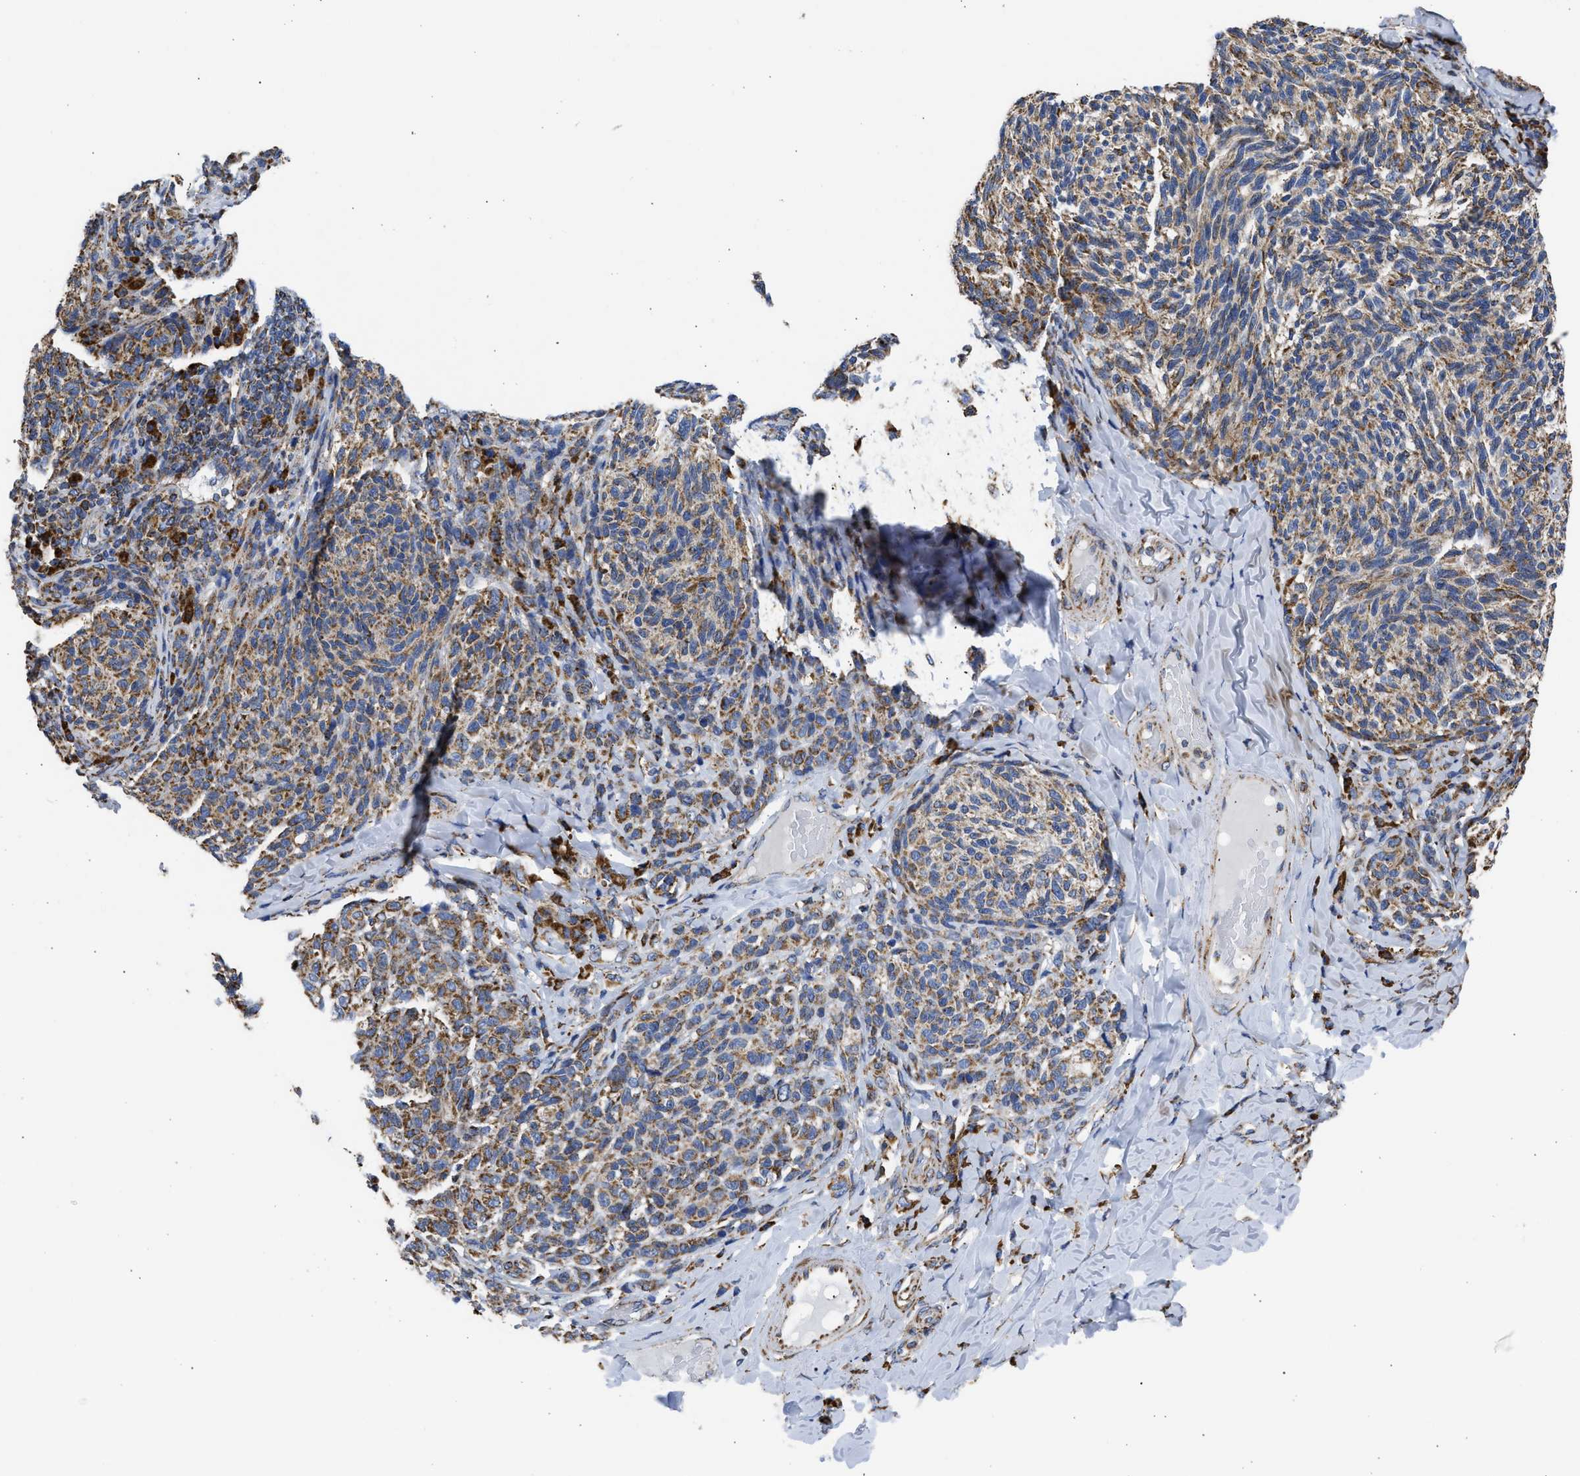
{"staining": {"intensity": "moderate", "quantity": ">75%", "location": "cytoplasmic/membranous"}, "tissue": "melanoma", "cell_type": "Tumor cells", "image_type": "cancer", "snomed": [{"axis": "morphology", "description": "Malignant melanoma, NOS"}, {"axis": "topography", "description": "Skin"}], "caption": "Protein analysis of melanoma tissue exhibits moderate cytoplasmic/membranous positivity in approximately >75% of tumor cells. (brown staining indicates protein expression, while blue staining denotes nuclei).", "gene": "CYCS", "patient": {"sex": "female", "age": 73}}